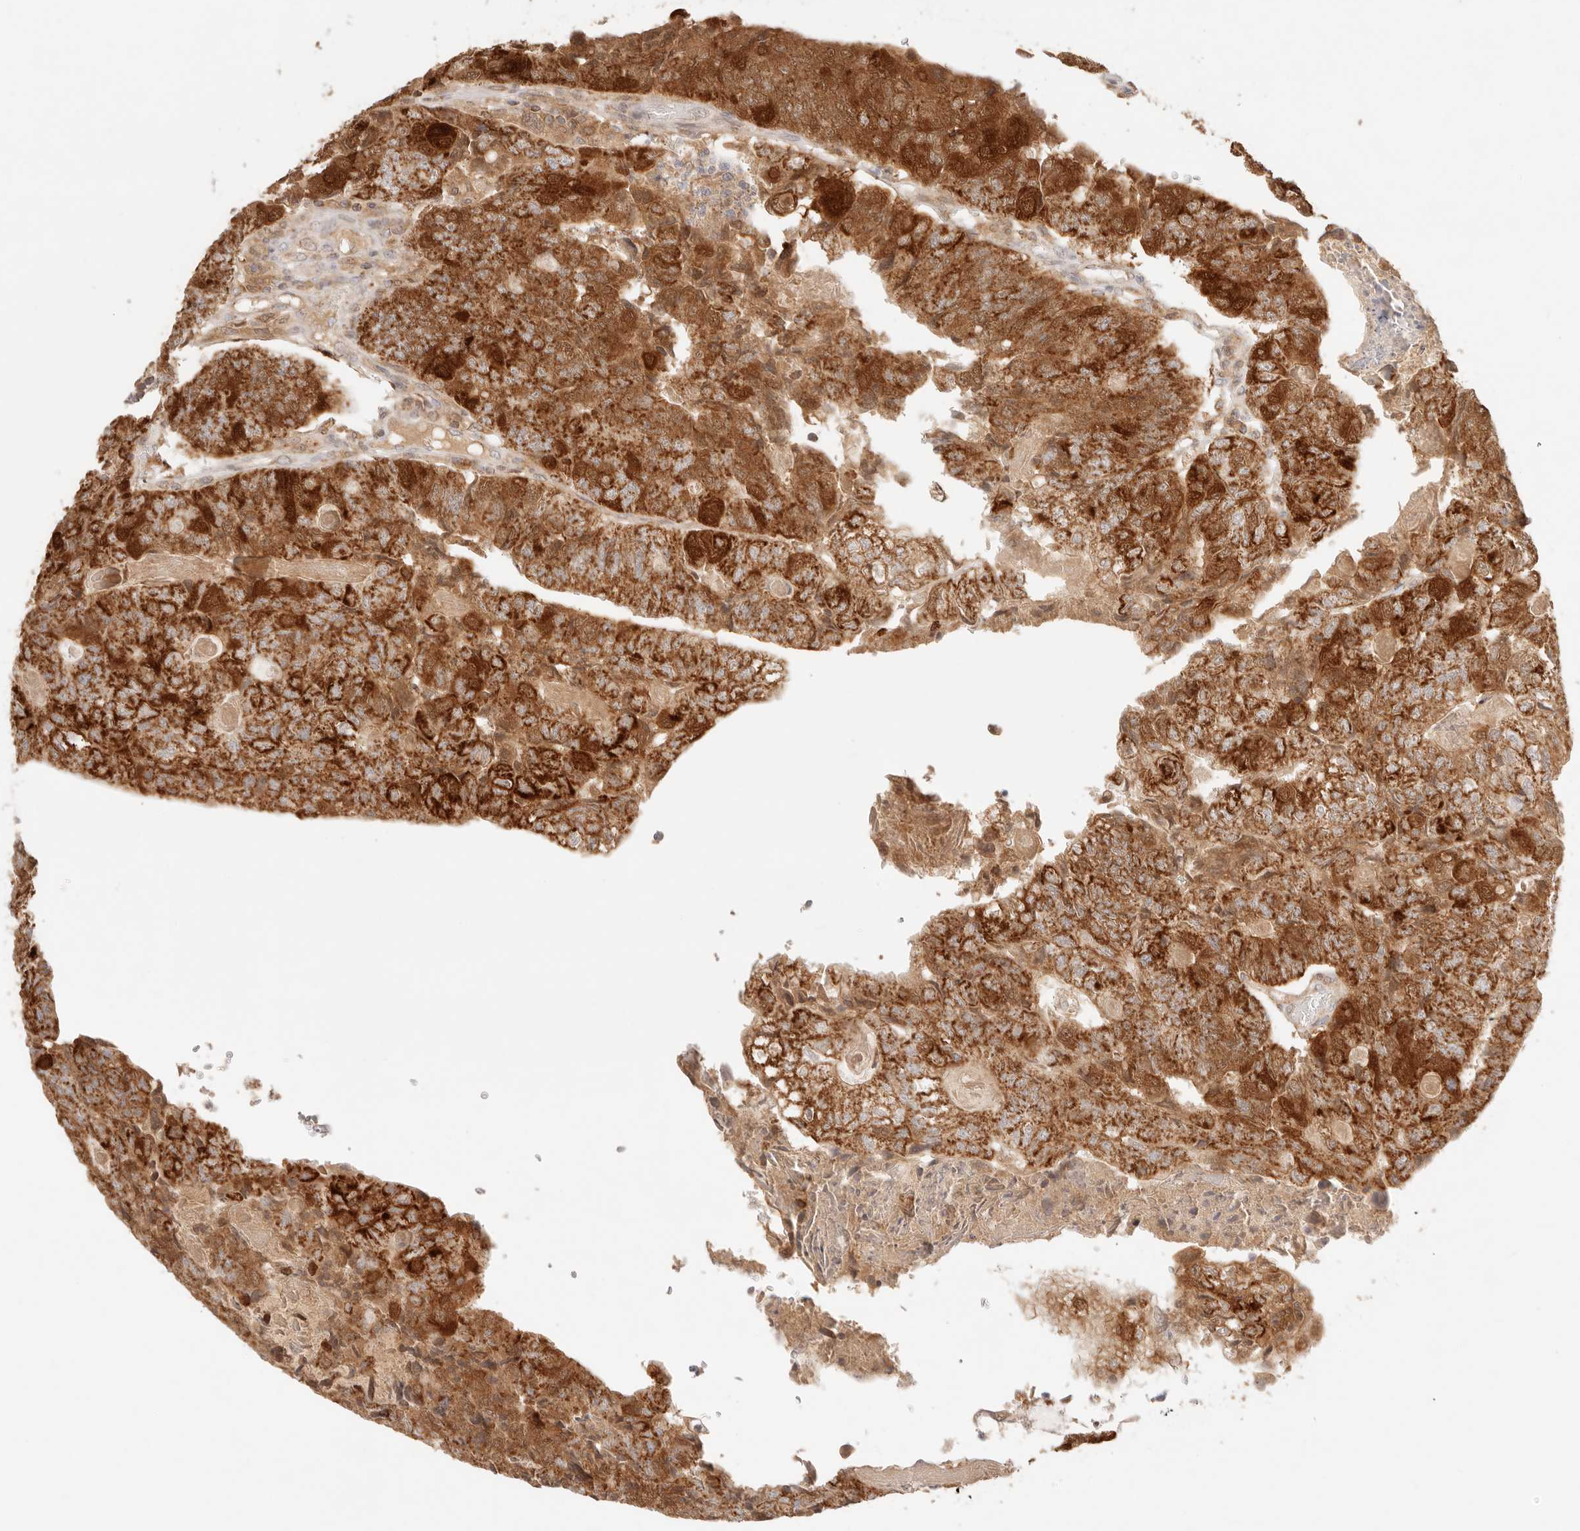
{"staining": {"intensity": "strong", "quantity": ">75%", "location": "cytoplasmic/membranous"}, "tissue": "colorectal cancer", "cell_type": "Tumor cells", "image_type": "cancer", "snomed": [{"axis": "morphology", "description": "Adenocarcinoma, NOS"}, {"axis": "topography", "description": "Colon"}], "caption": "High-power microscopy captured an immunohistochemistry (IHC) micrograph of colorectal adenocarcinoma, revealing strong cytoplasmic/membranous expression in about >75% of tumor cells.", "gene": "COA6", "patient": {"sex": "female", "age": 67}}